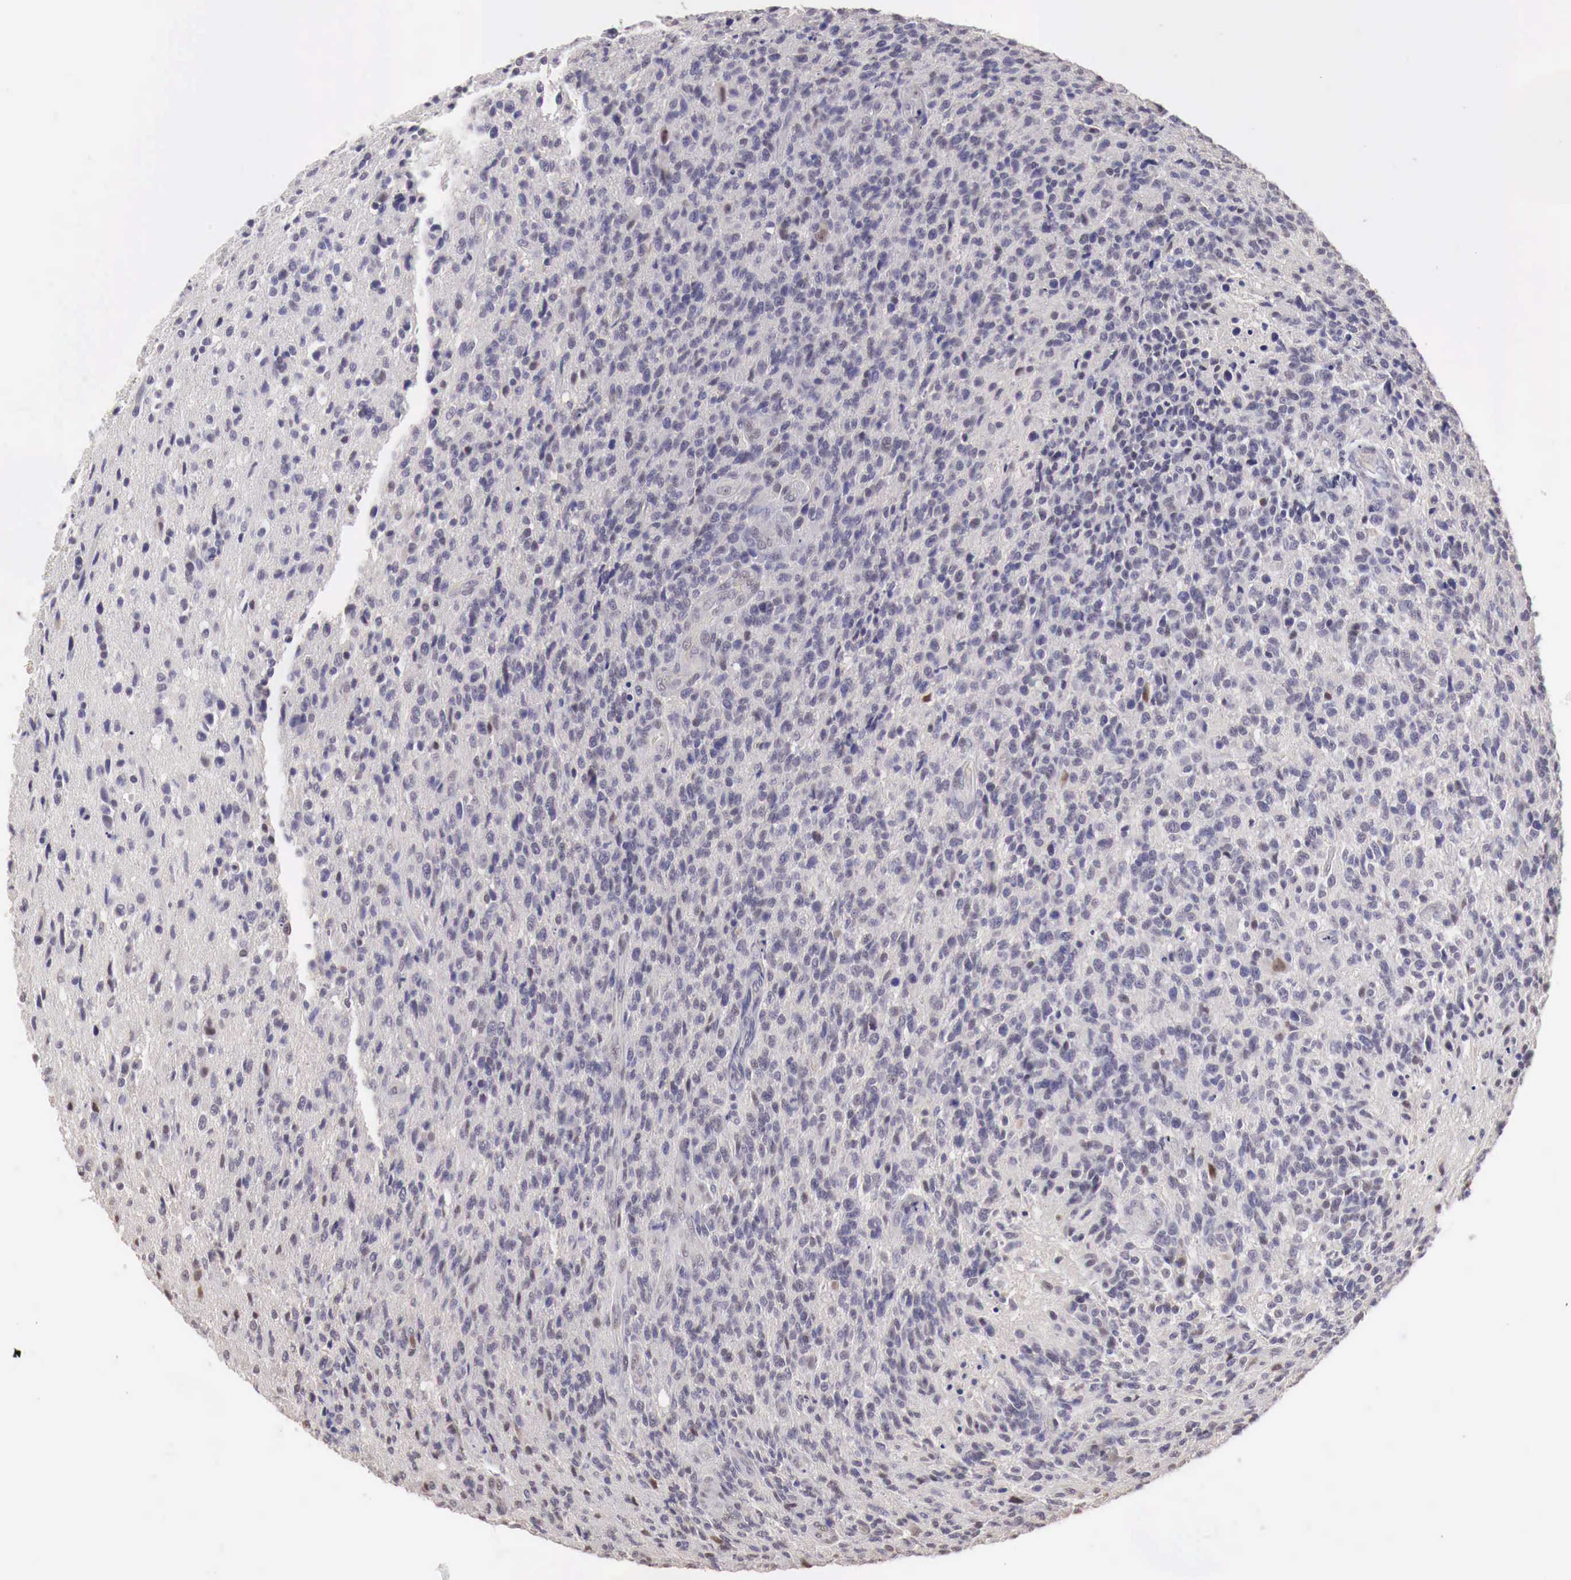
{"staining": {"intensity": "negative", "quantity": "none", "location": "none"}, "tissue": "glioma", "cell_type": "Tumor cells", "image_type": "cancer", "snomed": [{"axis": "morphology", "description": "Glioma, malignant, High grade"}, {"axis": "topography", "description": "Brain"}], "caption": "The photomicrograph demonstrates no staining of tumor cells in malignant high-grade glioma.", "gene": "UBA1", "patient": {"sex": "male", "age": 36}}